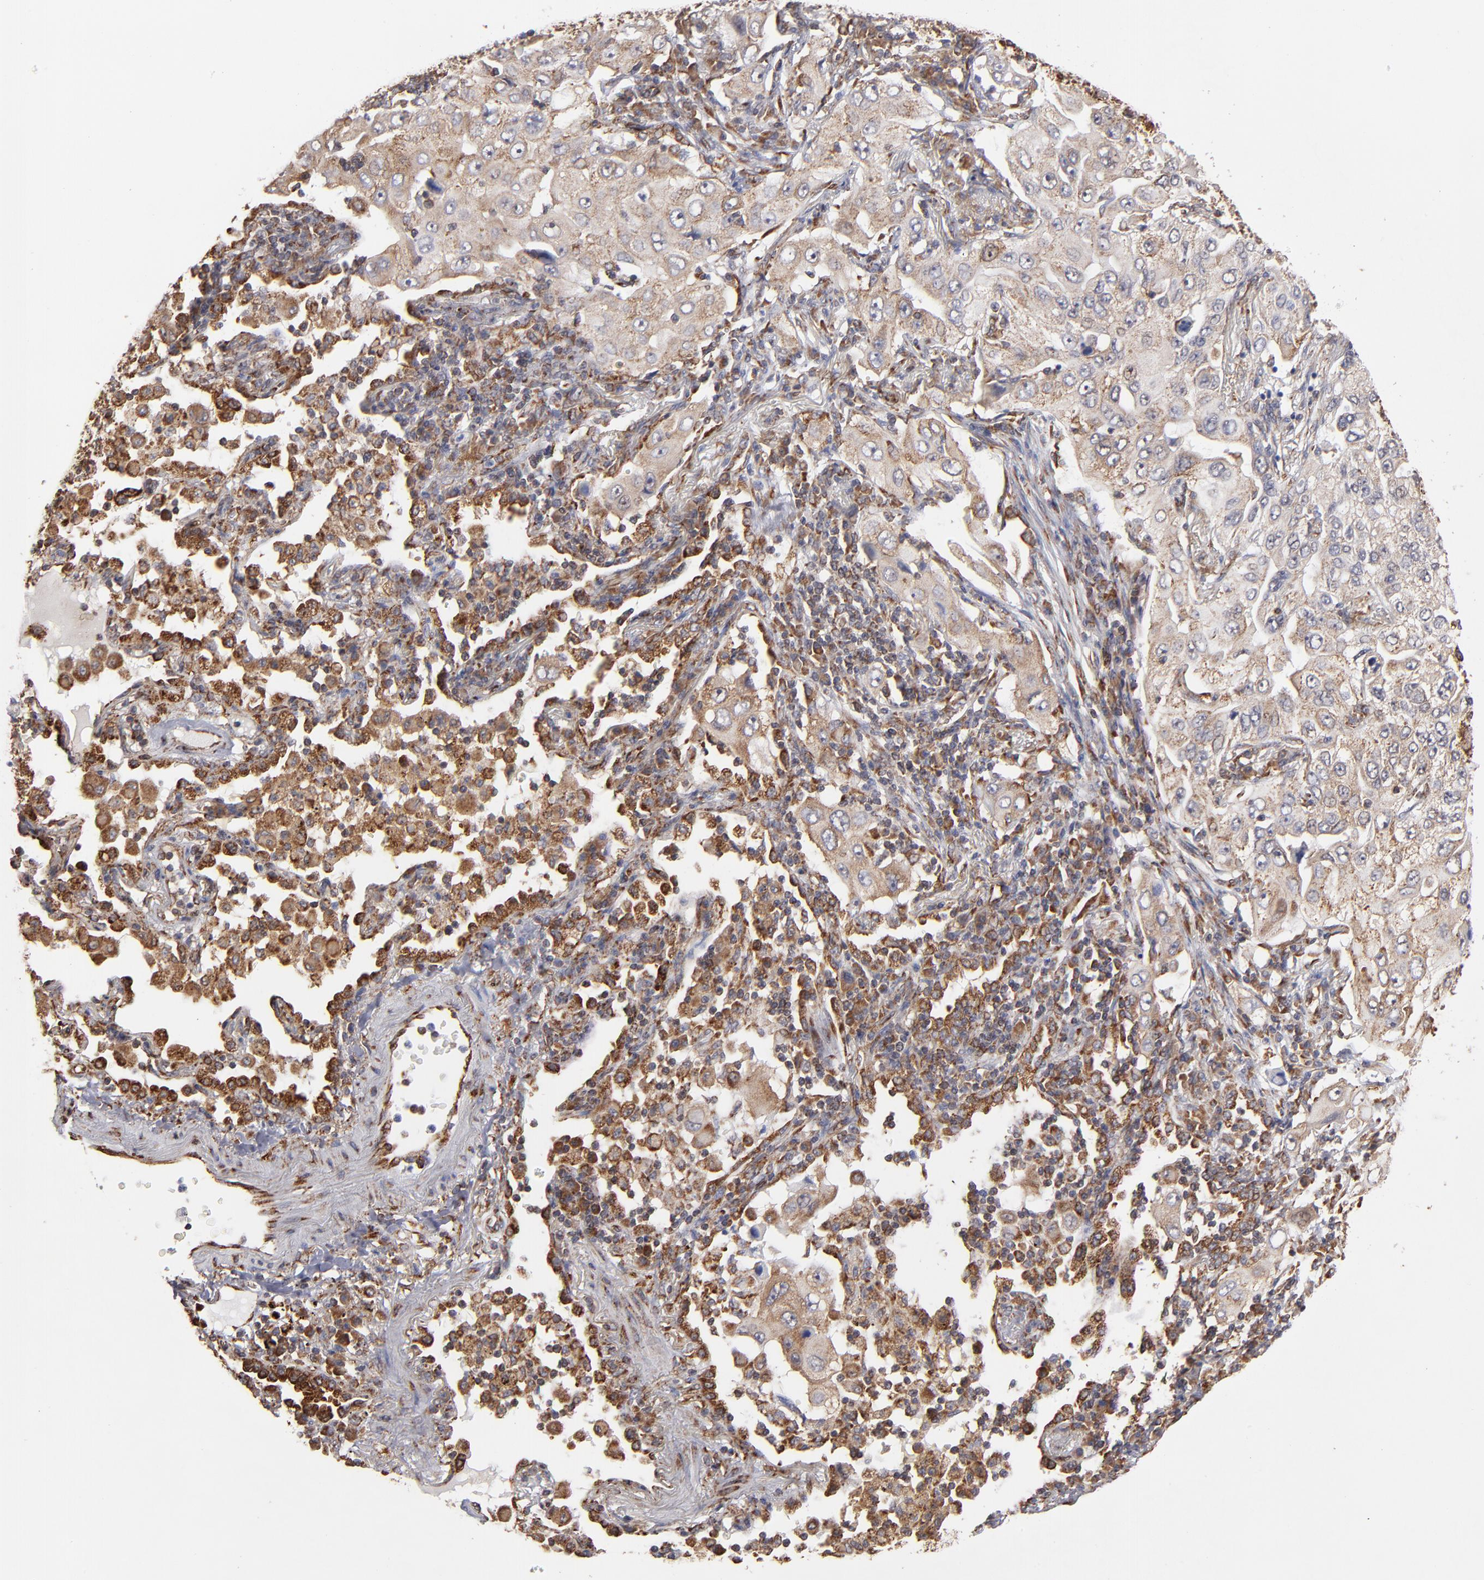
{"staining": {"intensity": "weak", "quantity": "25%-75%", "location": "cytoplasmic/membranous"}, "tissue": "lung cancer", "cell_type": "Tumor cells", "image_type": "cancer", "snomed": [{"axis": "morphology", "description": "Adenocarcinoma, NOS"}, {"axis": "topography", "description": "Lung"}], "caption": "This image demonstrates lung cancer (adenocarcinoma) stained with immunohistochemistry (IHC) to label a protein in brown. The cytoplasmic/membranous of tumor cells show weak positivity for the protein. Nuclei are counter-stained blue.", "gene": "KTN1", "patient": {"sex": "male", "age": 84}}